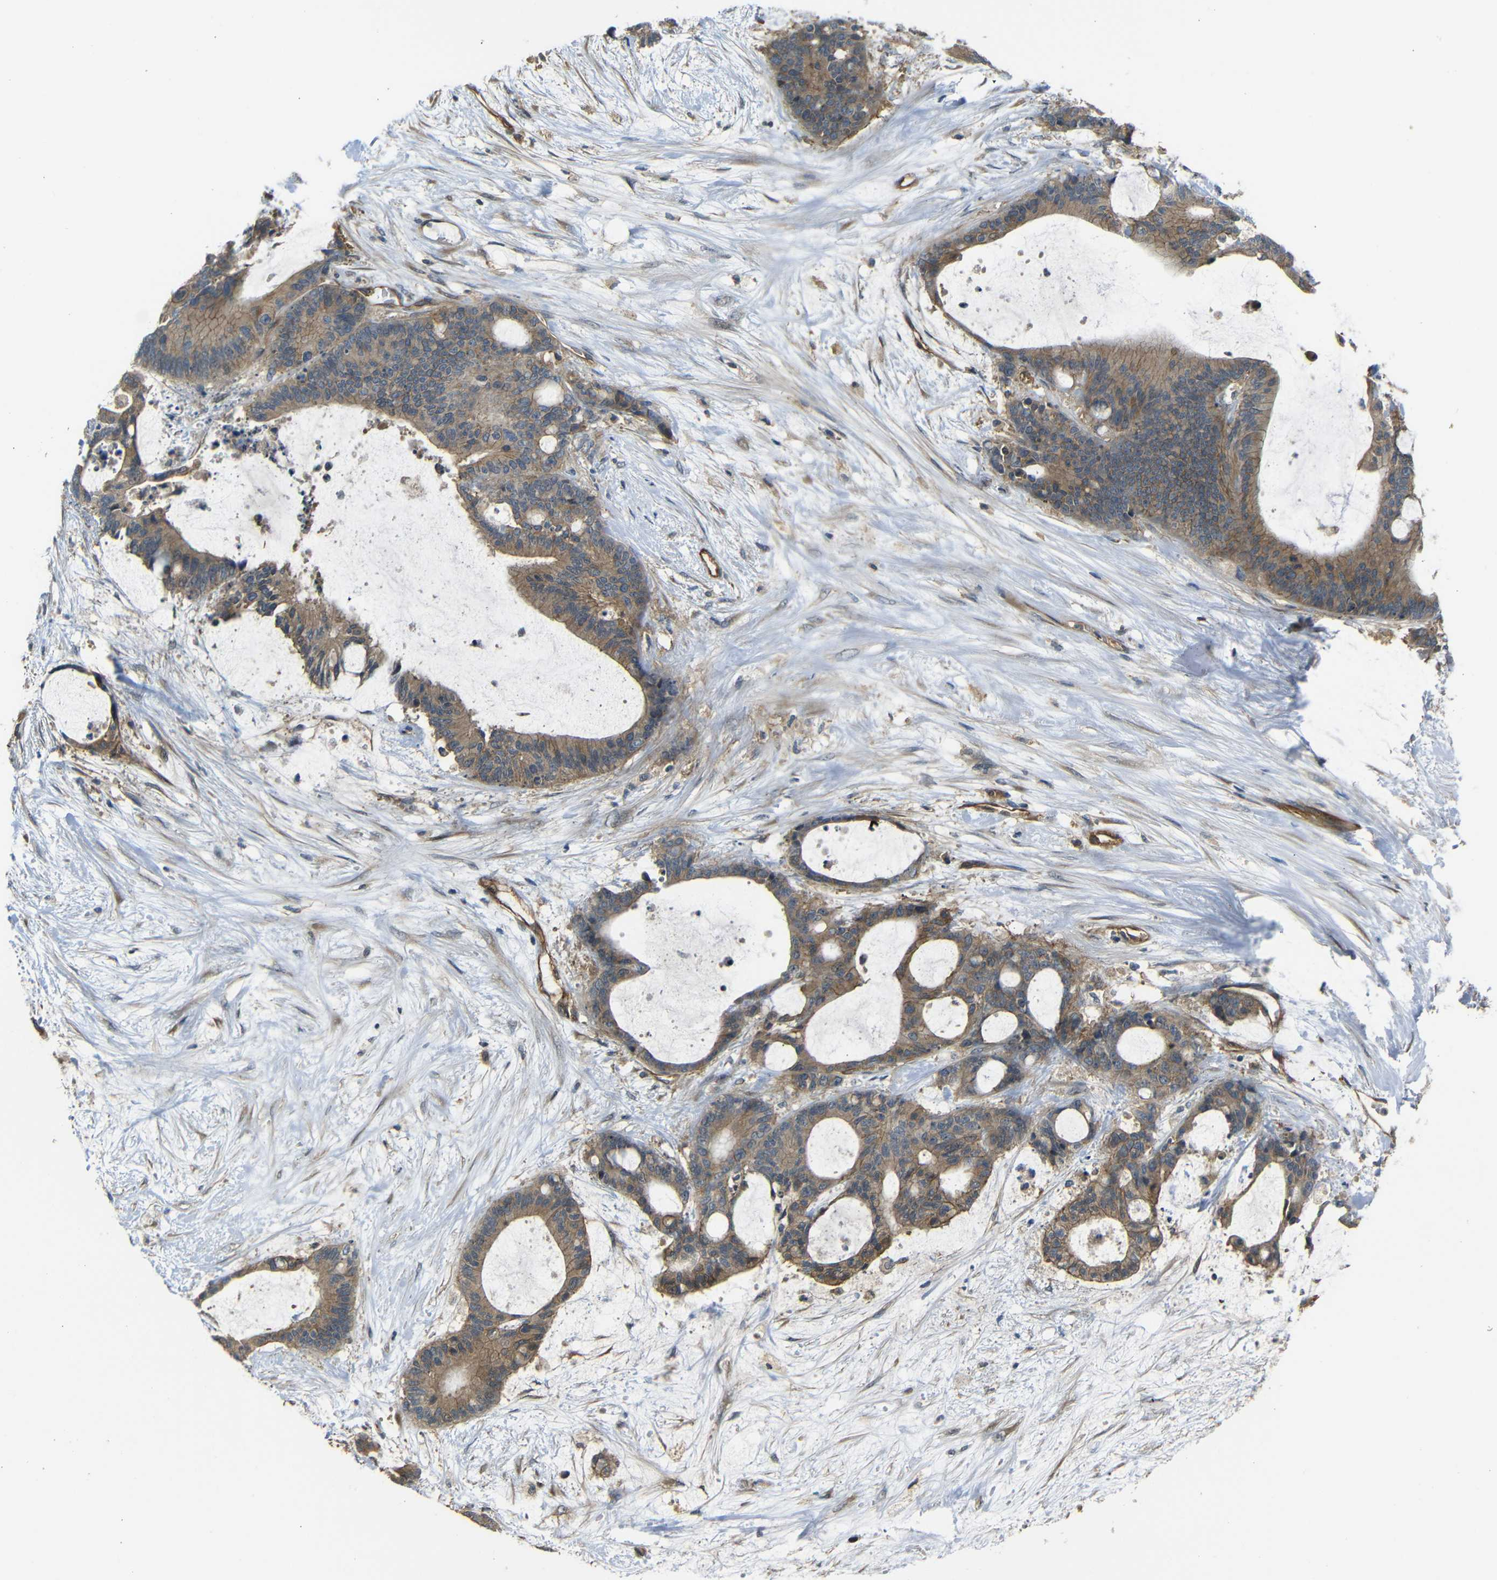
{"staining": {"intensity": "moderate", "quantity": ">75%", "location": "cytoplasmic/membranous"}, "tissue": "liver cancer", "cell_type": "Tumor cells", "image_type": "cancer", "snomed": [{"axis": "morphology", "description": "Cholangiocarcinoma"}, {"axis": "topography", "description": "Liver"}], "caption": "DAB immunohistochemical staining of human cholangiocarcinoma (liver) displays moderate cytoplasmic/membranous protein positivity in approximately >75% of tumor cells.", "gene": "RELL1", "patient": {"sex": "female", "age": 73}}